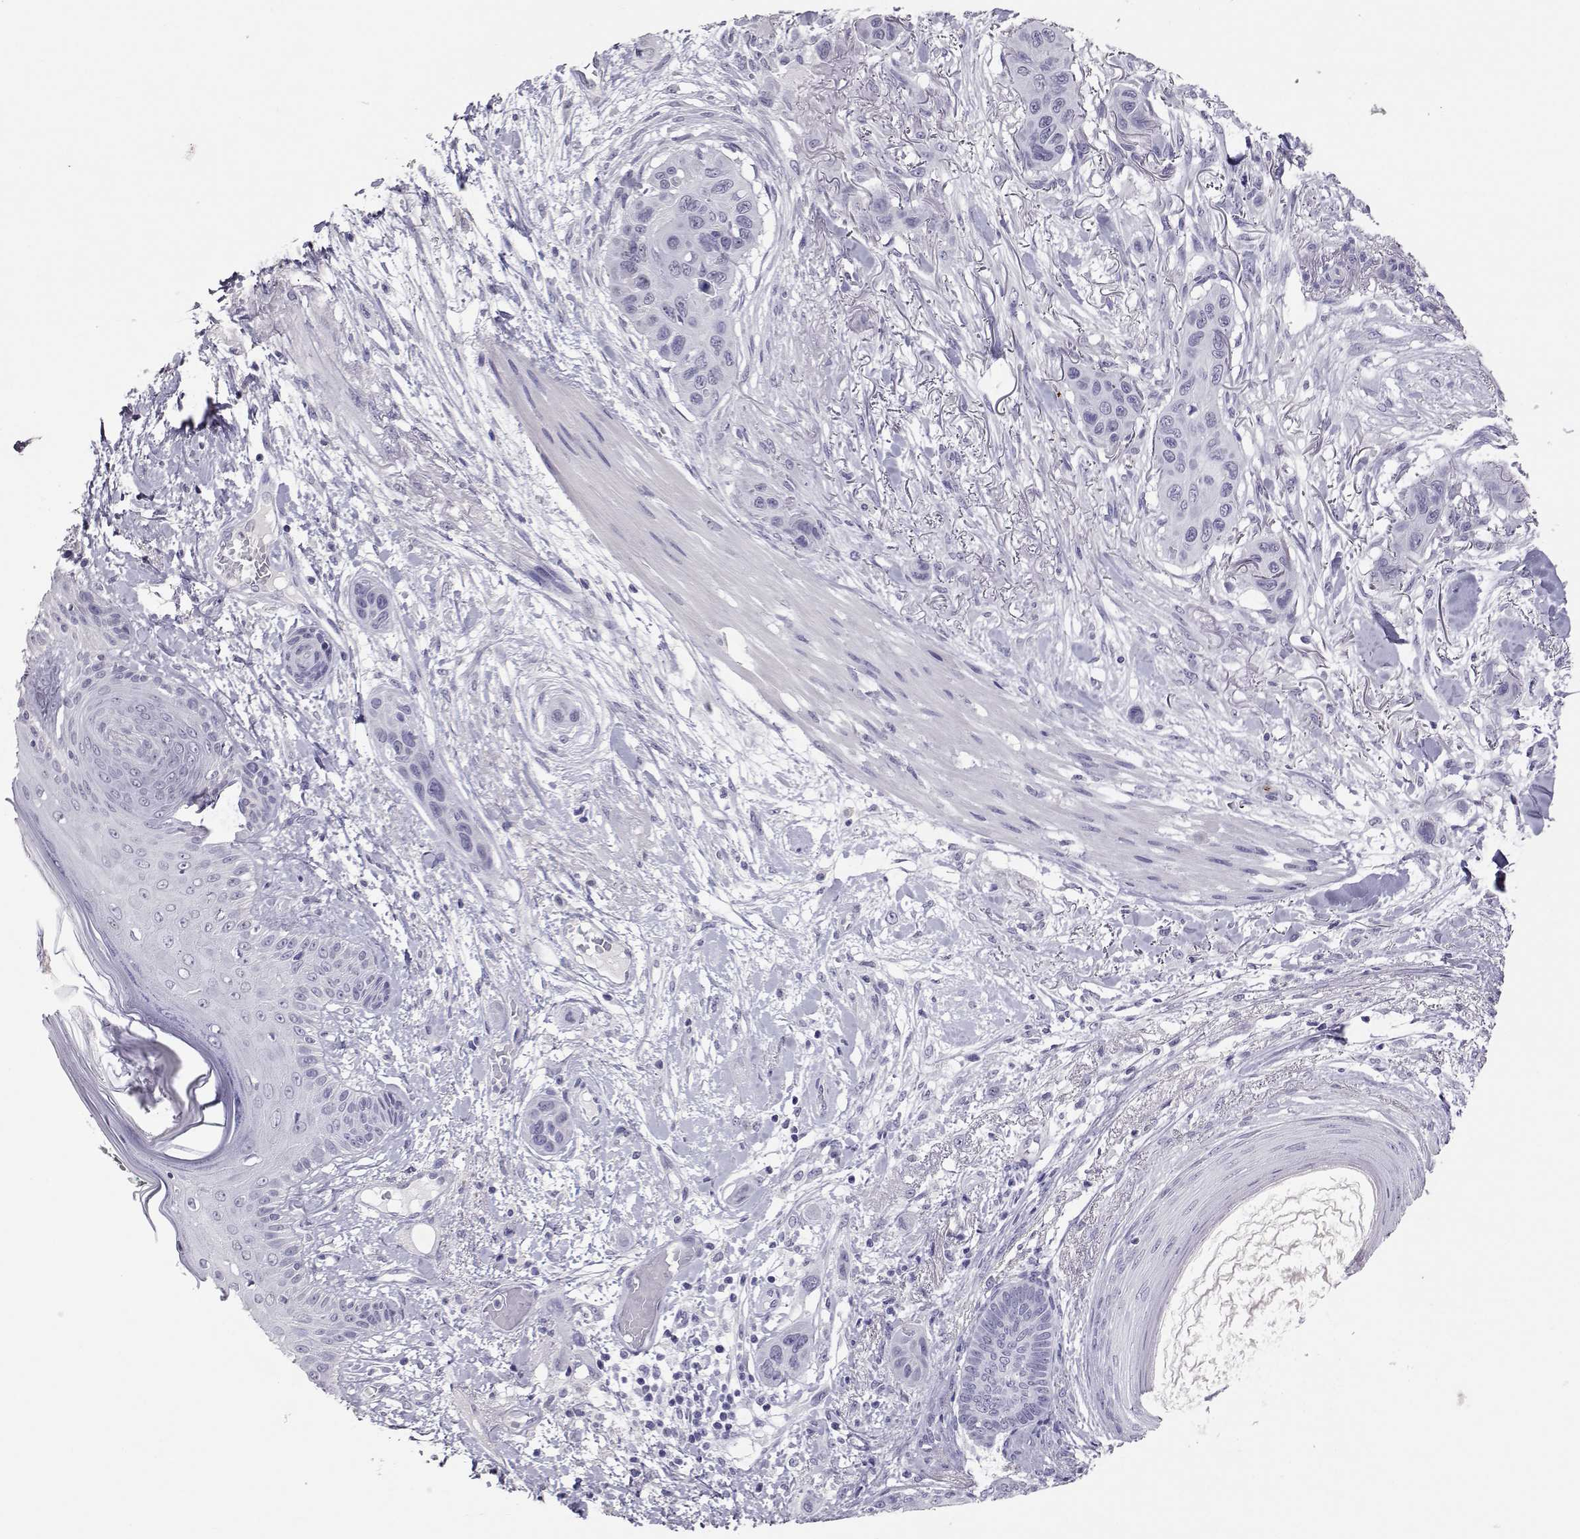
{"staining": {"intensity": "negative", "quantity": "none", "location": "none"}, "tissue": "skin cancer", "cell_type": "Tumor cells", "image_type": "cancer", "snomed": [{"axis": "morphology", "description": "Squamous cell carcinoma, NOS"}, {"axis": "topography", "description": "Skin"}], "caption": "The image reveals no staining of tumor cells in skin cancer.", "gene": "PMCH", "patient": {"sex": "male", "age": 79}}